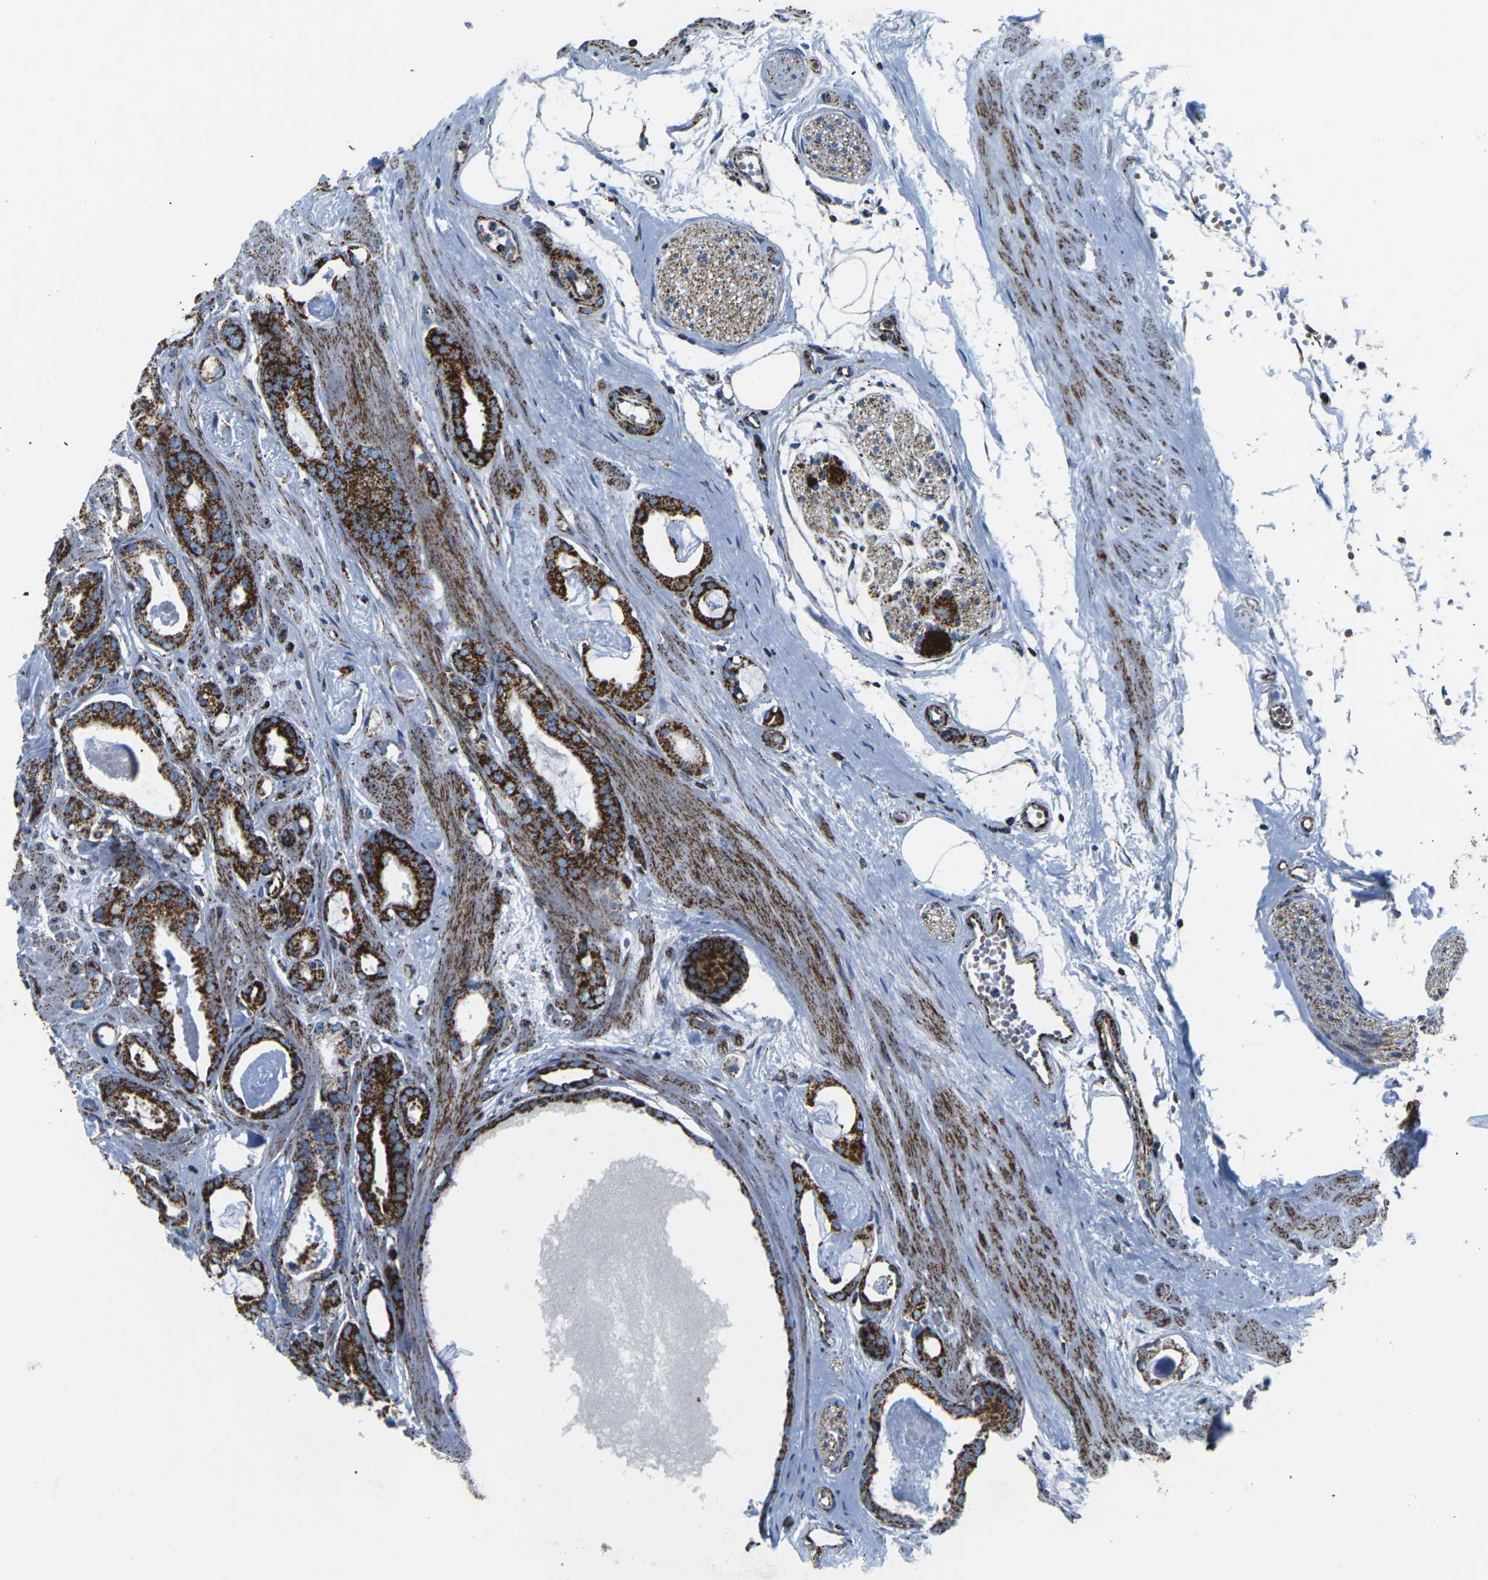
{"staining": {"intensity": "strong", "quantity": ">75%", "location": "cytoplasmic/membranous"}, "tissue": "prostate cancer", "cell_type": "Tumor cells", "image_type": "cancer", "snomed": [{"axis": "morphology", "description": "Adenocarcinoma, Low grade"}, {"axis": "topography", "description": "Prostate"}], "caption": "This histopathology image reveals prostate cancer stained with immunohistochemistry (IHC) to label a protein in brown. The cytoplasmic/membranous of tumor cells show strong positivity for the protein. Nuclei are counter-stained blue.", "gene": "MT-CO2", "patient": {"sex": "male", "age": 53}}